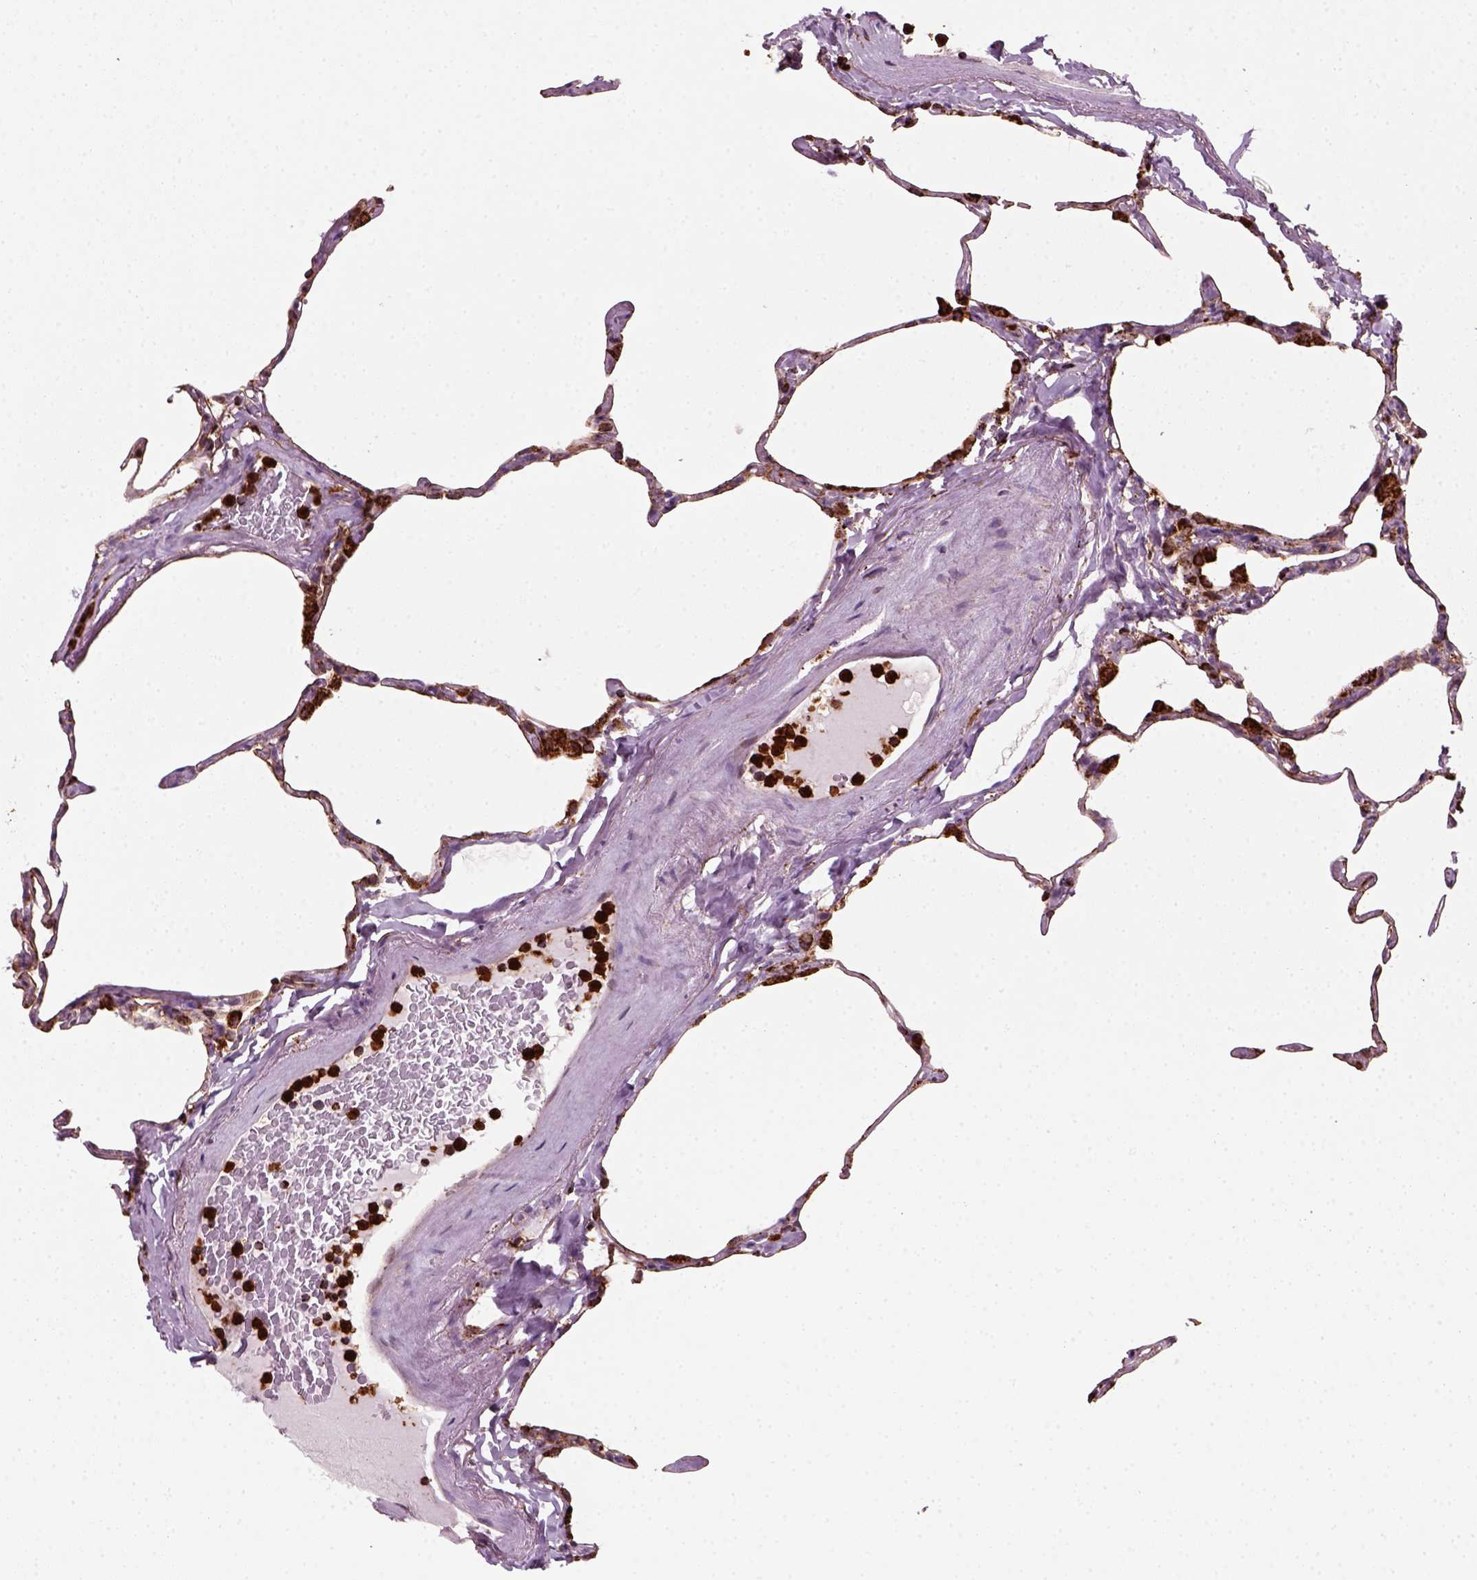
{"staining": {"intensity": "moderate", "quantity": ">75%", "location": "cytoplasmic/membranous"}, "tissue": "lung", "cell_type": "Alveolar cells", "image_type": "normal", "snomed": [{"axis": "morphology", "description": "Normal tissue, NOS"}, {"axis": "topography", "description": "Lung"}], "caption": "A micrograph of human lung stained for a protein demonstrates moderate cytoplasmic/membranous brown staining in alveolar cells. The staining was performed using DAB to visualize the protein expression in brown, while the nuclei were stained in blue with hematoxylin (Magnification: 20x).", "gene": "NUDT16L1", "patient": {"sex": "male", "age": 65}}